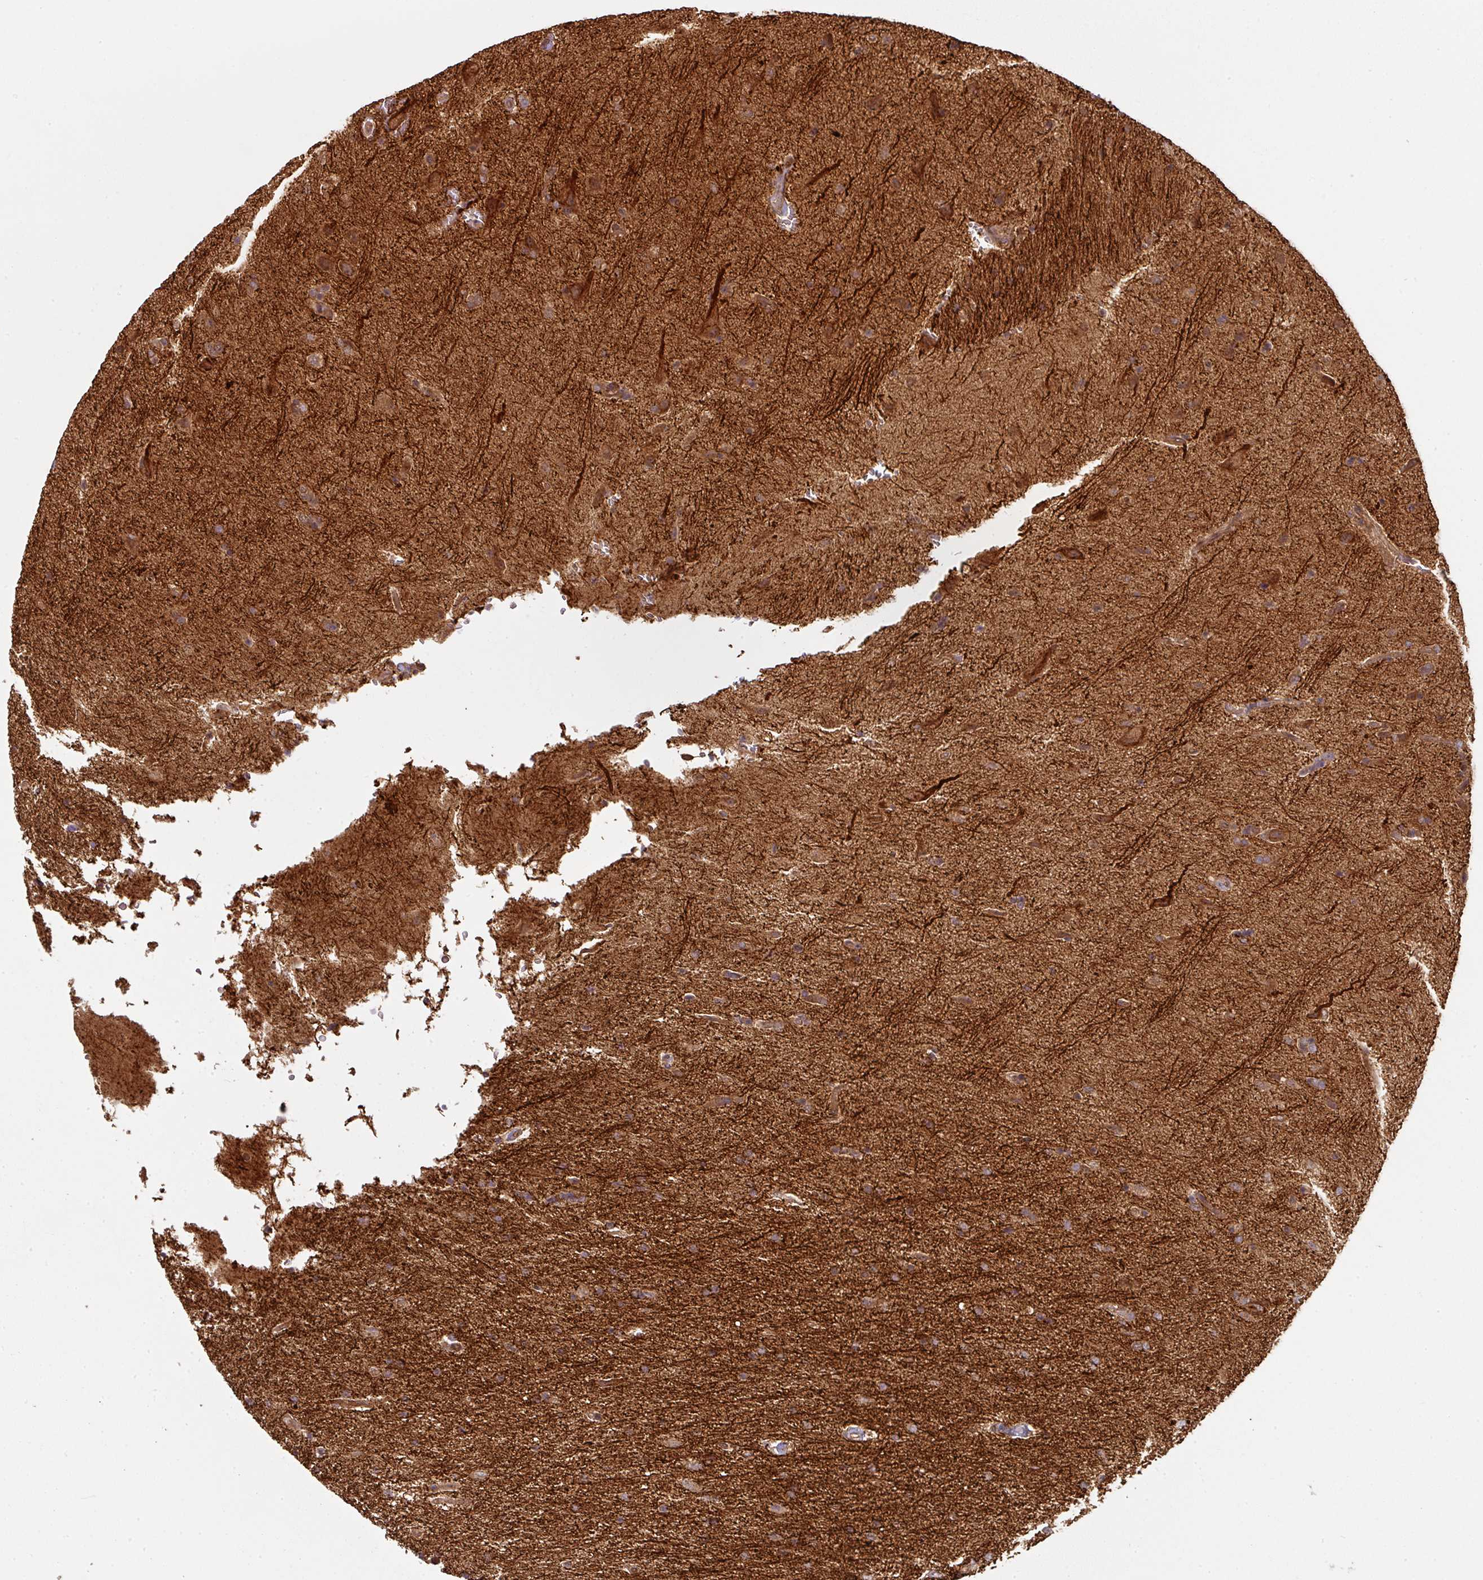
{"staining": {"intensity": "weak", "quantity": "25%-75%", "location": "cytoplasmic/membranous"}, "tissue": "glioma", "cell_type": "Tumor cells", "image_type": "cancer", "snomed": [{"axis": "morphology", "description": "Glioma, malignant, High grade"}, {"axis": "topography", "description": "Brain"}], "caption": "The photomicrograph demonstrates immunohistochemical staining of malignant high-grade glioma. There is weak cytoplasmic/membranous staining is present in approximately 25%-75% of tumor cells.", "gene": "EIF4EBP2", "patient": {"sex": "male", "age": 72}}